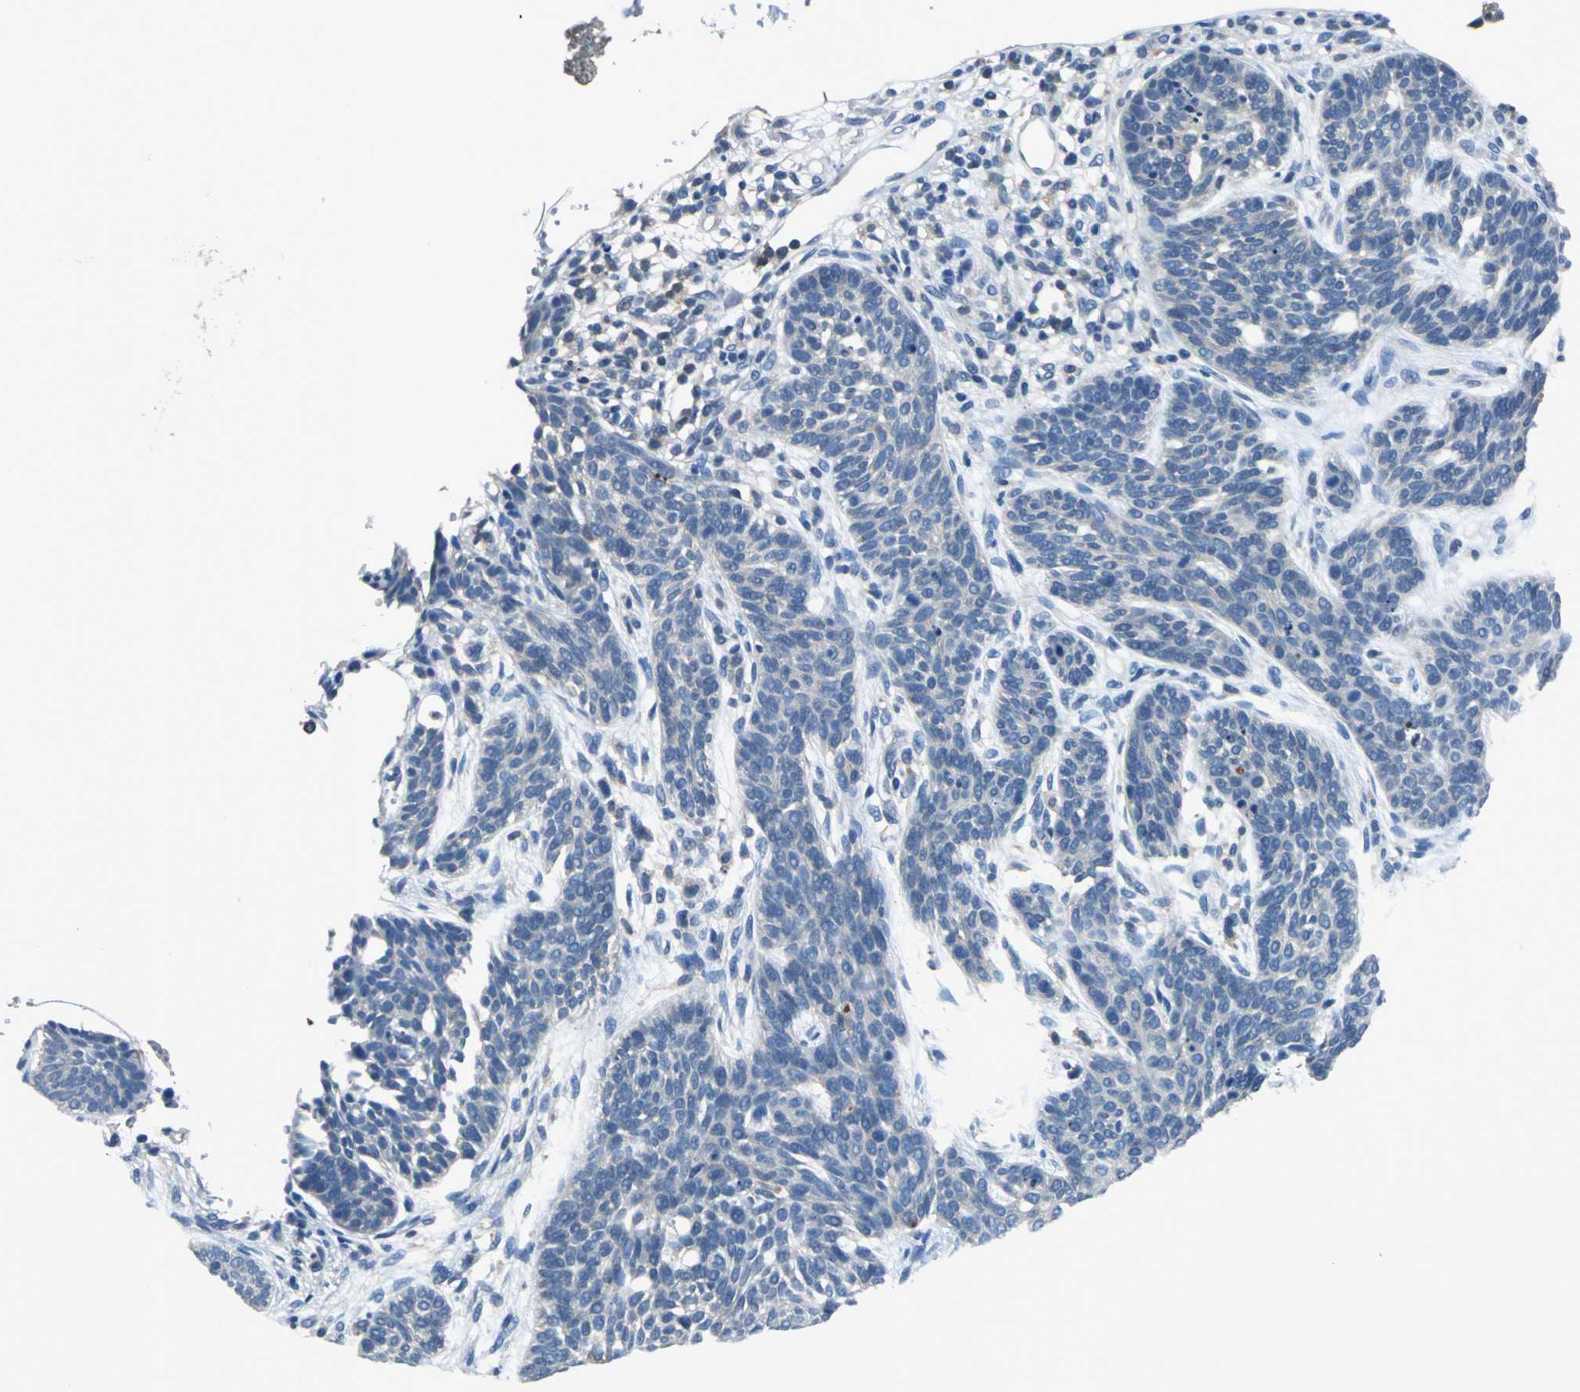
{"staining": {"intensity": "negative", "quantity": "none", "location": "none"}, "tissue": "skin cancer", "cell_type": "Tumor cells", "image_type": "cancer", "snomed": [{"axis": "morphology", "description": "Normal tissue, NOS"}, {"axis": "morphology", "description": "Basal cell carcinoma"}, {"axis": "topography", "description": "Skin"}], "caption": "High power microscopy histopathology image of an immunohistochemistry (IHC) micrograph of skin basal cell carcinoma, revealing no significant staining in tumor cells.", "gene": "PRKCA", "patient": {"sex": "female", "age": 69}}